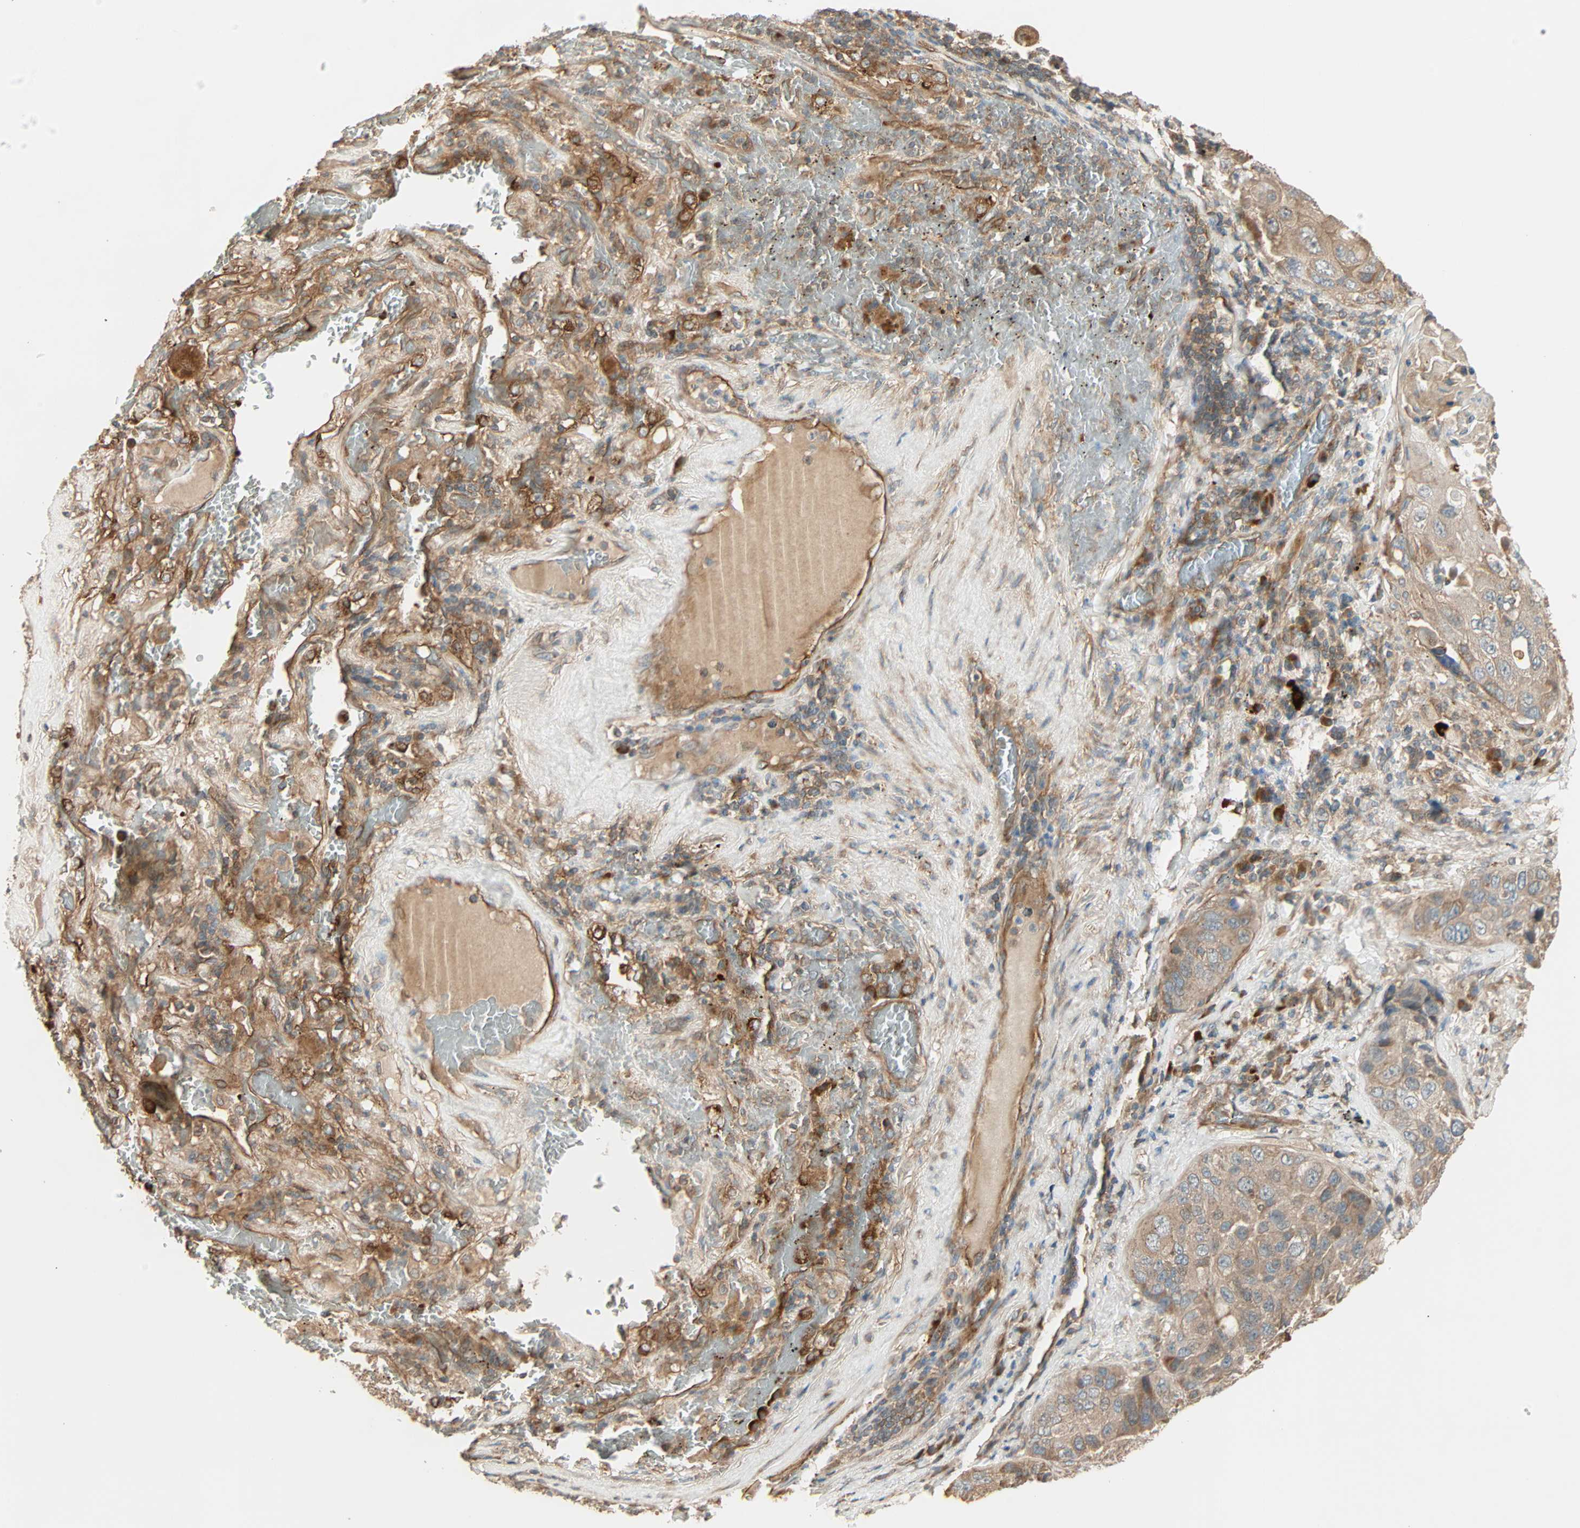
{"staining": {"intensity": "weak", "quantity": ">75%", "location": "cytoplasmic/membranous"}, "tissue": "lung cancer", "cell_type": "Tumor cells", "image_type": "cancer", "snomed": [{"axis": "morphology", "description": "Squamous cell carcinoma, NOS"}, {"axis": "topography", "description": "Lung"}], "caption": "The micrograph exhibits immunohistochemical staining of lung cancer. There is weak cytoplasmic/membranous expression is appreciated in approximately >75% of tumor cells. (Brightfield microscopy of DAB IHC at high magnification).", "gene": "GALK1", "patient": {"sex": "male", "age": 57}}